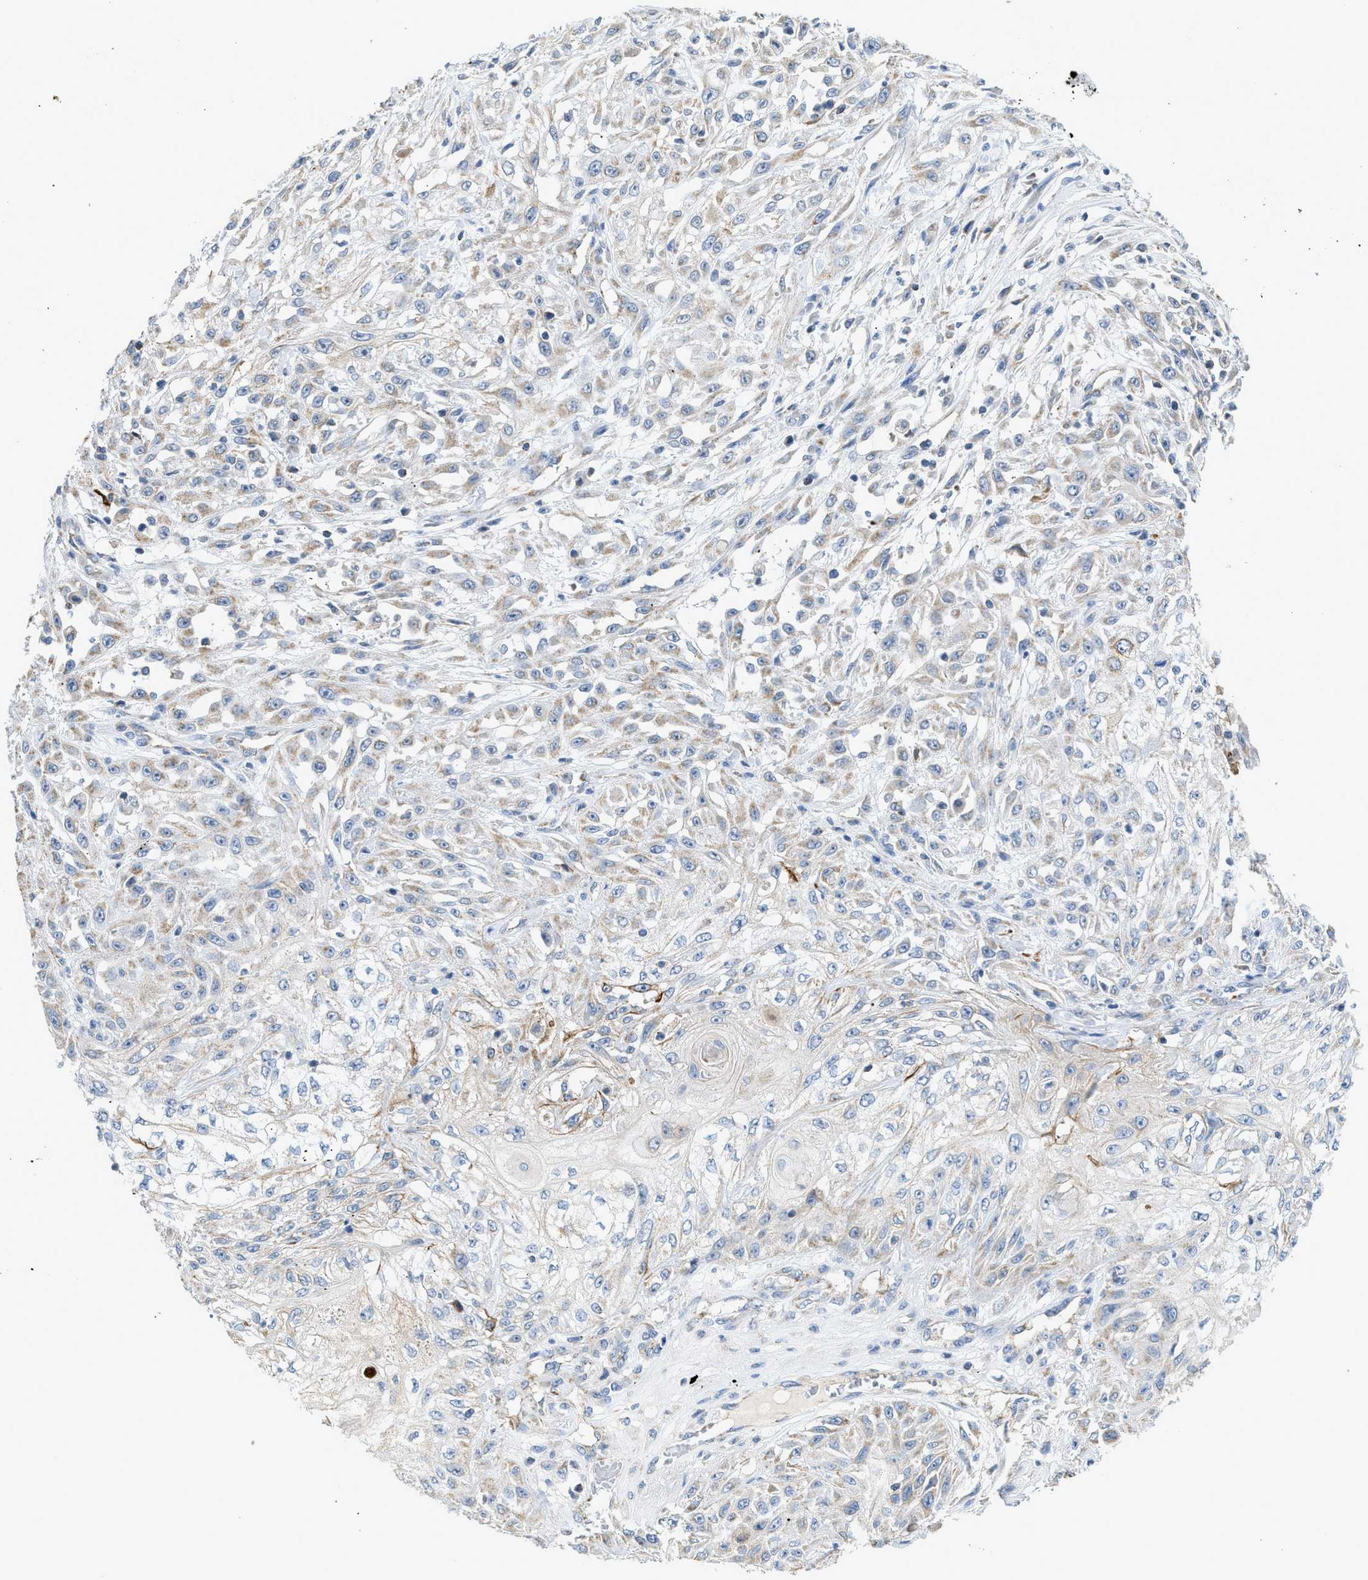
{"staining": {"intensity": "weak", "quantity": "25%-75%", "location": "cytoplasmic/membranous"}, "tissue": "skin cancer", "cell_type": "Tumor cells", "image_type": "cancer", "snomed": [{"axis": "morphology", "description": "Squamous cell carcinoma, NOS"}, {"axis": "morphology", "description": "Squamous cell carcinoma, metastatic, NOS"}, {"axis": "topography", "description": "Skin"}, {"axis": "topography", "description": "Lymph node"}], "caption": "This photomicrograph demonstrates immunohistochemistry (IHC) staining of human skin cancer (squamous cell carcinoma), with low weak cytoplasmic/membranous staining in approximately 25%-75% of tumor cells.", "gene": "GOT2", "patient": {"sex": "male", "age": 75}}